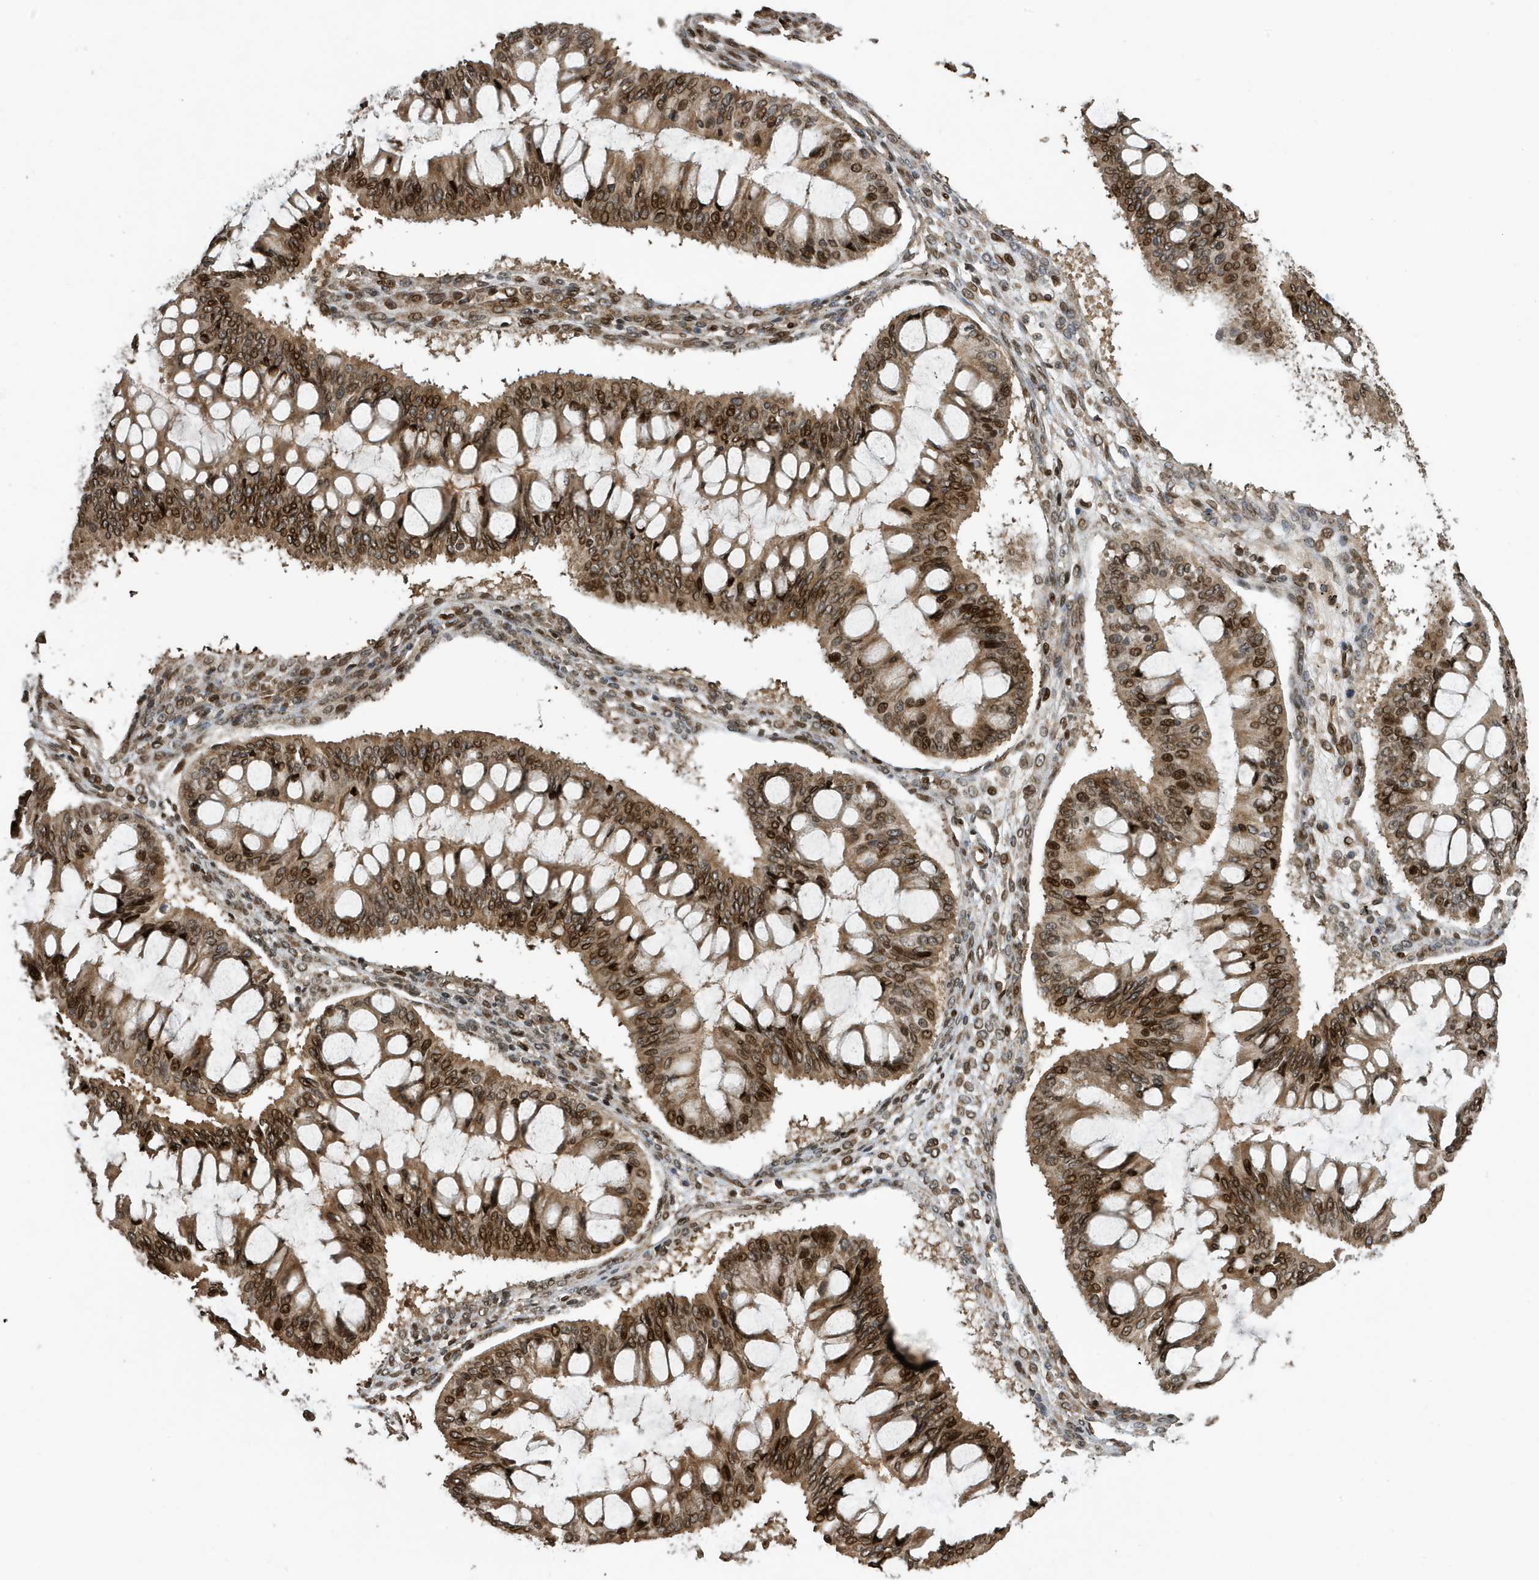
{"staining": {"intensity": "moderate", "quantity": ">75%", "location": "cytoplasmic/membranous,nuclear"}, "tissue": "ovarian cancer", "cell_type": "Tumor cells", "image_type": "cancer", "snomed": [{"axis": "morphology", "description": "Cystadenocarcinoma, mucinous, NOS"}, {"axis": "topography", "description": "Ovary"}], "caption": "Human ovarian cancer stained with a brown dye exhibits moderate cytoplasmic/membranous and nuclear positive expression in about >75% of tumor cells.", "gene": "DUSP18", "patient": {"sex": "female", "age": 73}}